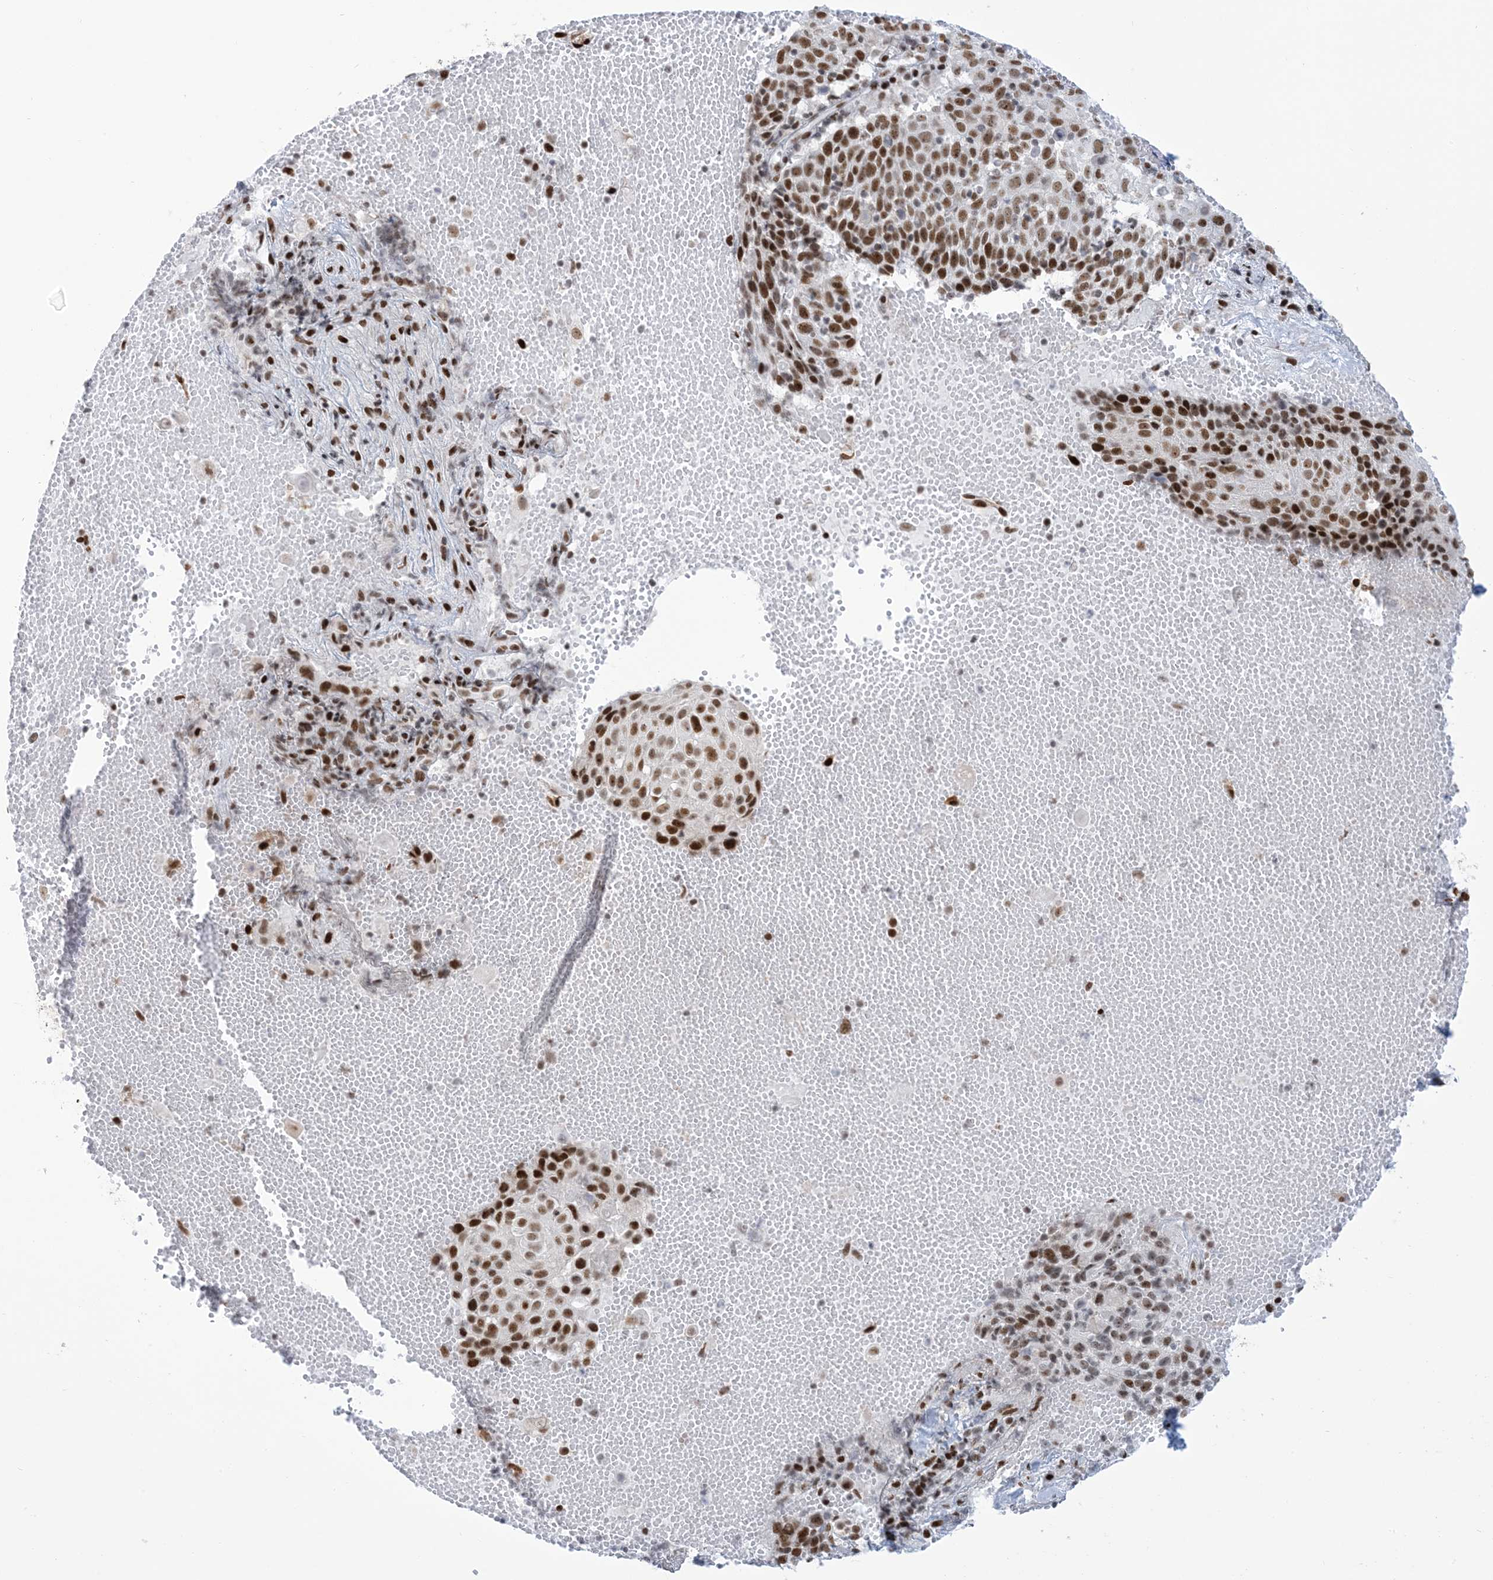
{"staining": {"intensity": "strong", "quantity": ">75%", "location": "nuclear"}, "tissue": "cervical cancer", "cell_type": "Tumor cells", "image_type": "cancer", "snomed": [{"axis": "morphology", "description": "Squamous cell carcinoma, NOS"}, {"axis": "topography", "description": "Cervix"}], "caption": "Strong nuclear protein positivity is appreciated in approximately >75% of tumor cells in squamous cell carcinoma (cervical).", "gene": "STAG1", "patient": {"sex": "female", "age": 74}}